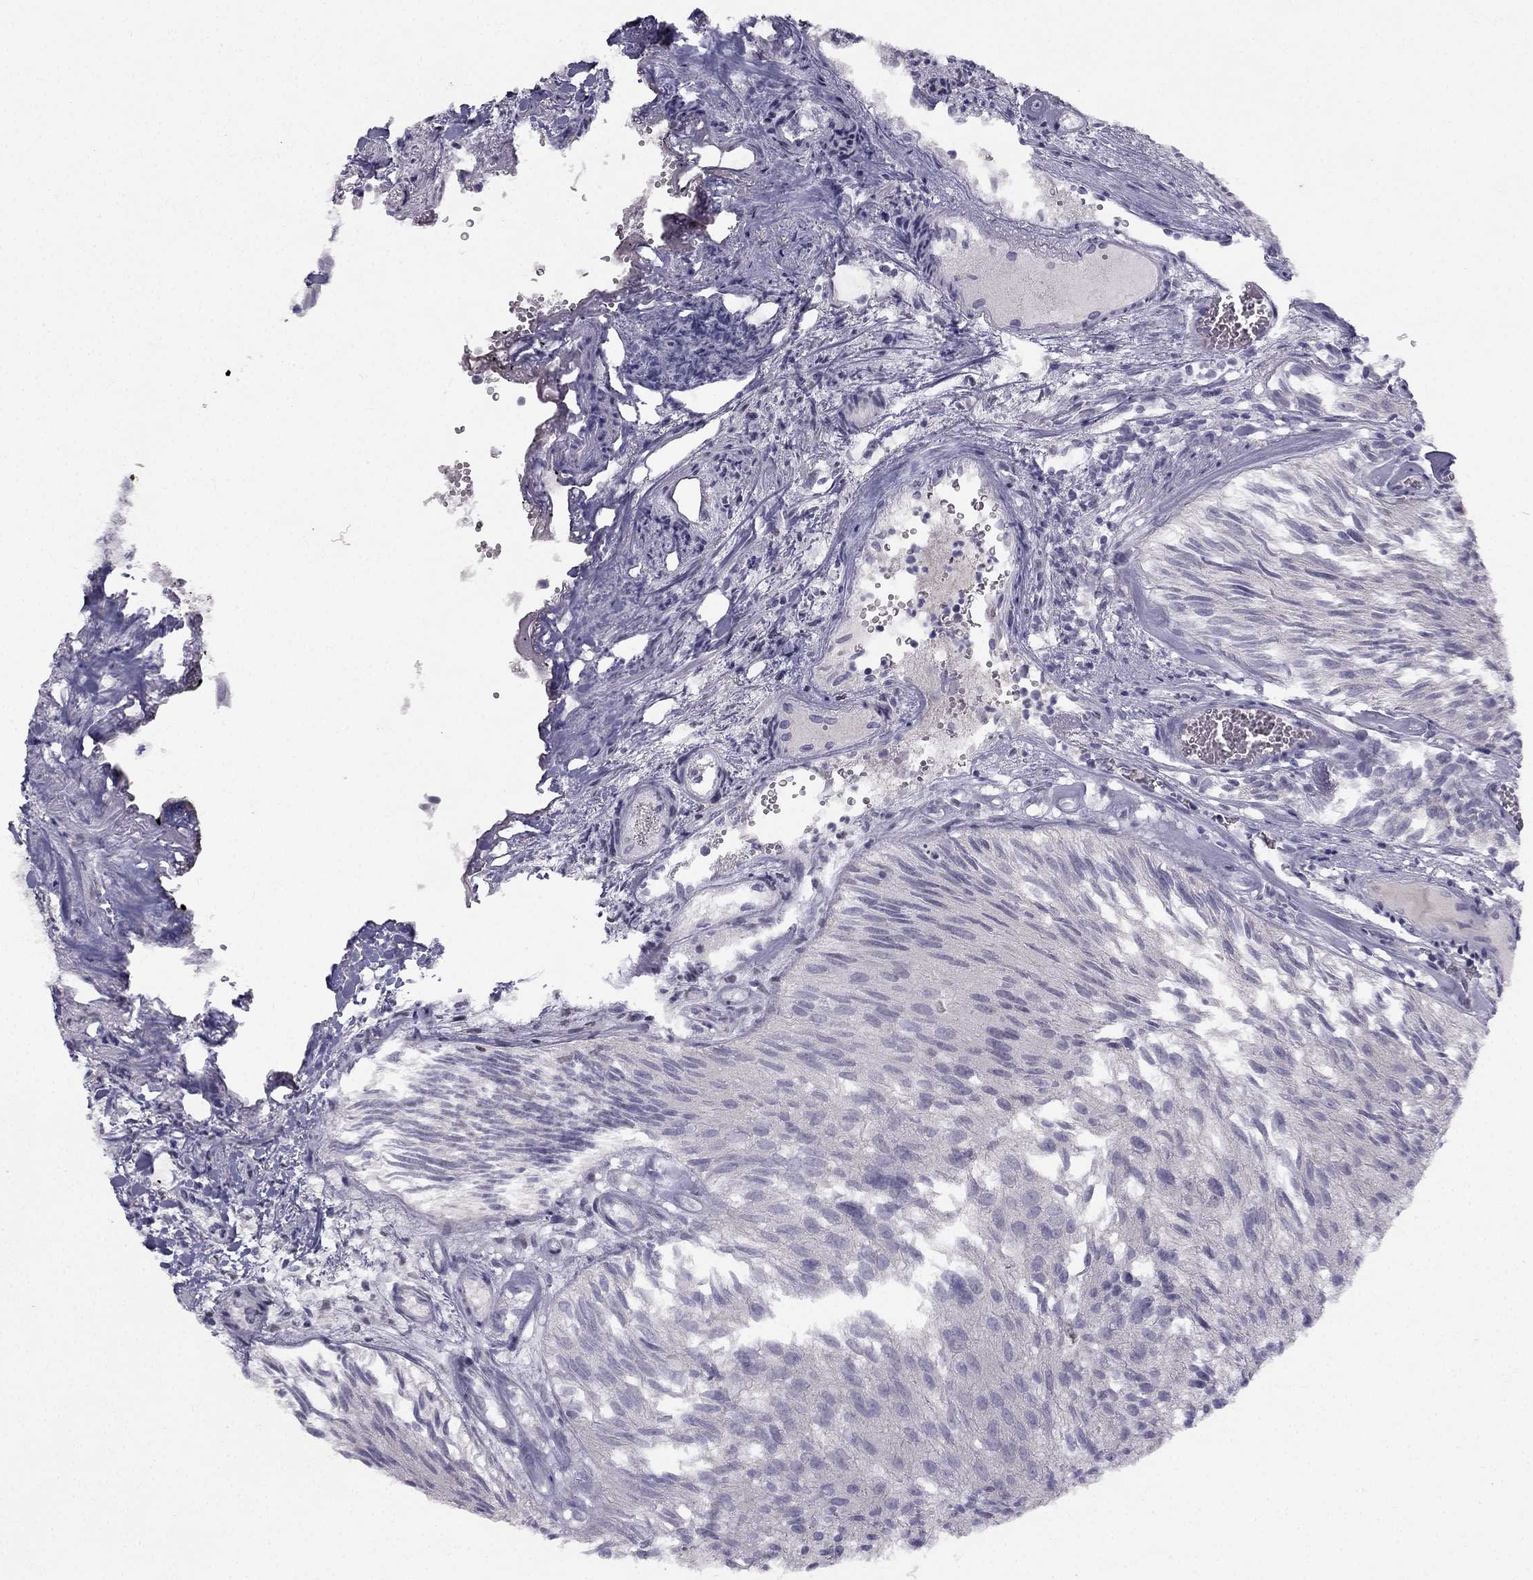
{"staining": {"intensity": "negative", "quantity": "none", "location": "none"}, "tissue": "urothelial cancer", "cell_type": "Tumor cells", "image_type": "cancer", "snomed": [{"axis": "morphology", "description": "Urothelial carcinoma, Low grade"}, {"axis": "topography", "description": "Urinary bladder"}], "caption": "Immunohistochemistry photomicrograph of neoplastic tissue: human low-grade urothelial carcinoma stained with DAB (3,3'-diaminobenzidine) shows no significant protein positivity in tumor cells.", "gene": "TRPS1", "patient": {"sex": "female", "age": 87}}